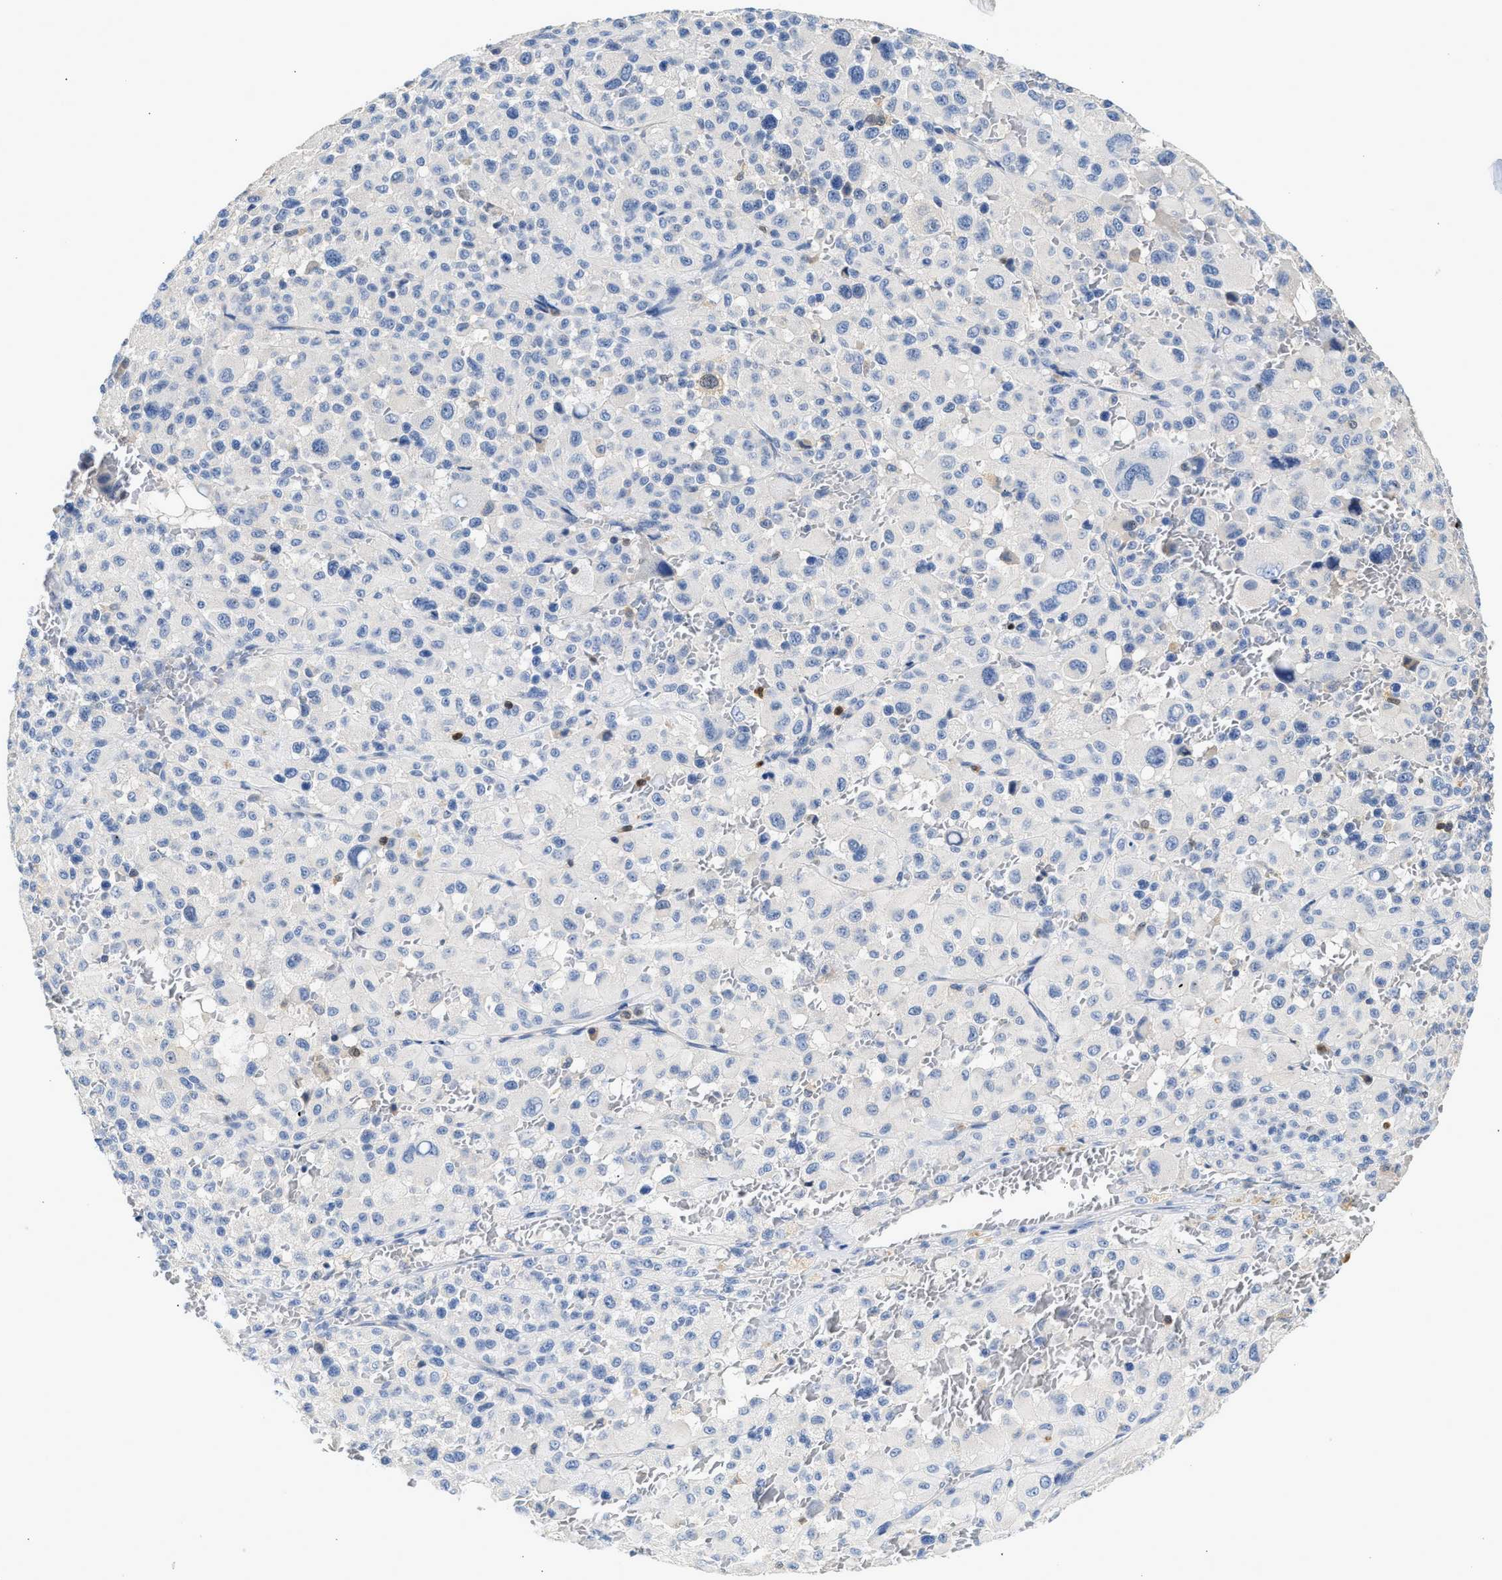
{"staining": {"intensity": "negative", "quantity": "none", "location": "none"}, "tissue": "melanoma", "cell_type": "Tumor cells", "image_type": "cancer", "snomed": [{"axis": "morphology", "description": "Malignant melanoma, NOS"}, {"axis": "topography", "description": "Skin"}], "caption": "DAB immunohistochemical staining of human melanoma displays no significant positivity in tumor cells. (Immunohistochemistry, brightfield microscopy, high magnification).", "gene": "SLIT2", "patient": {"sex": "female", "age": 81}}